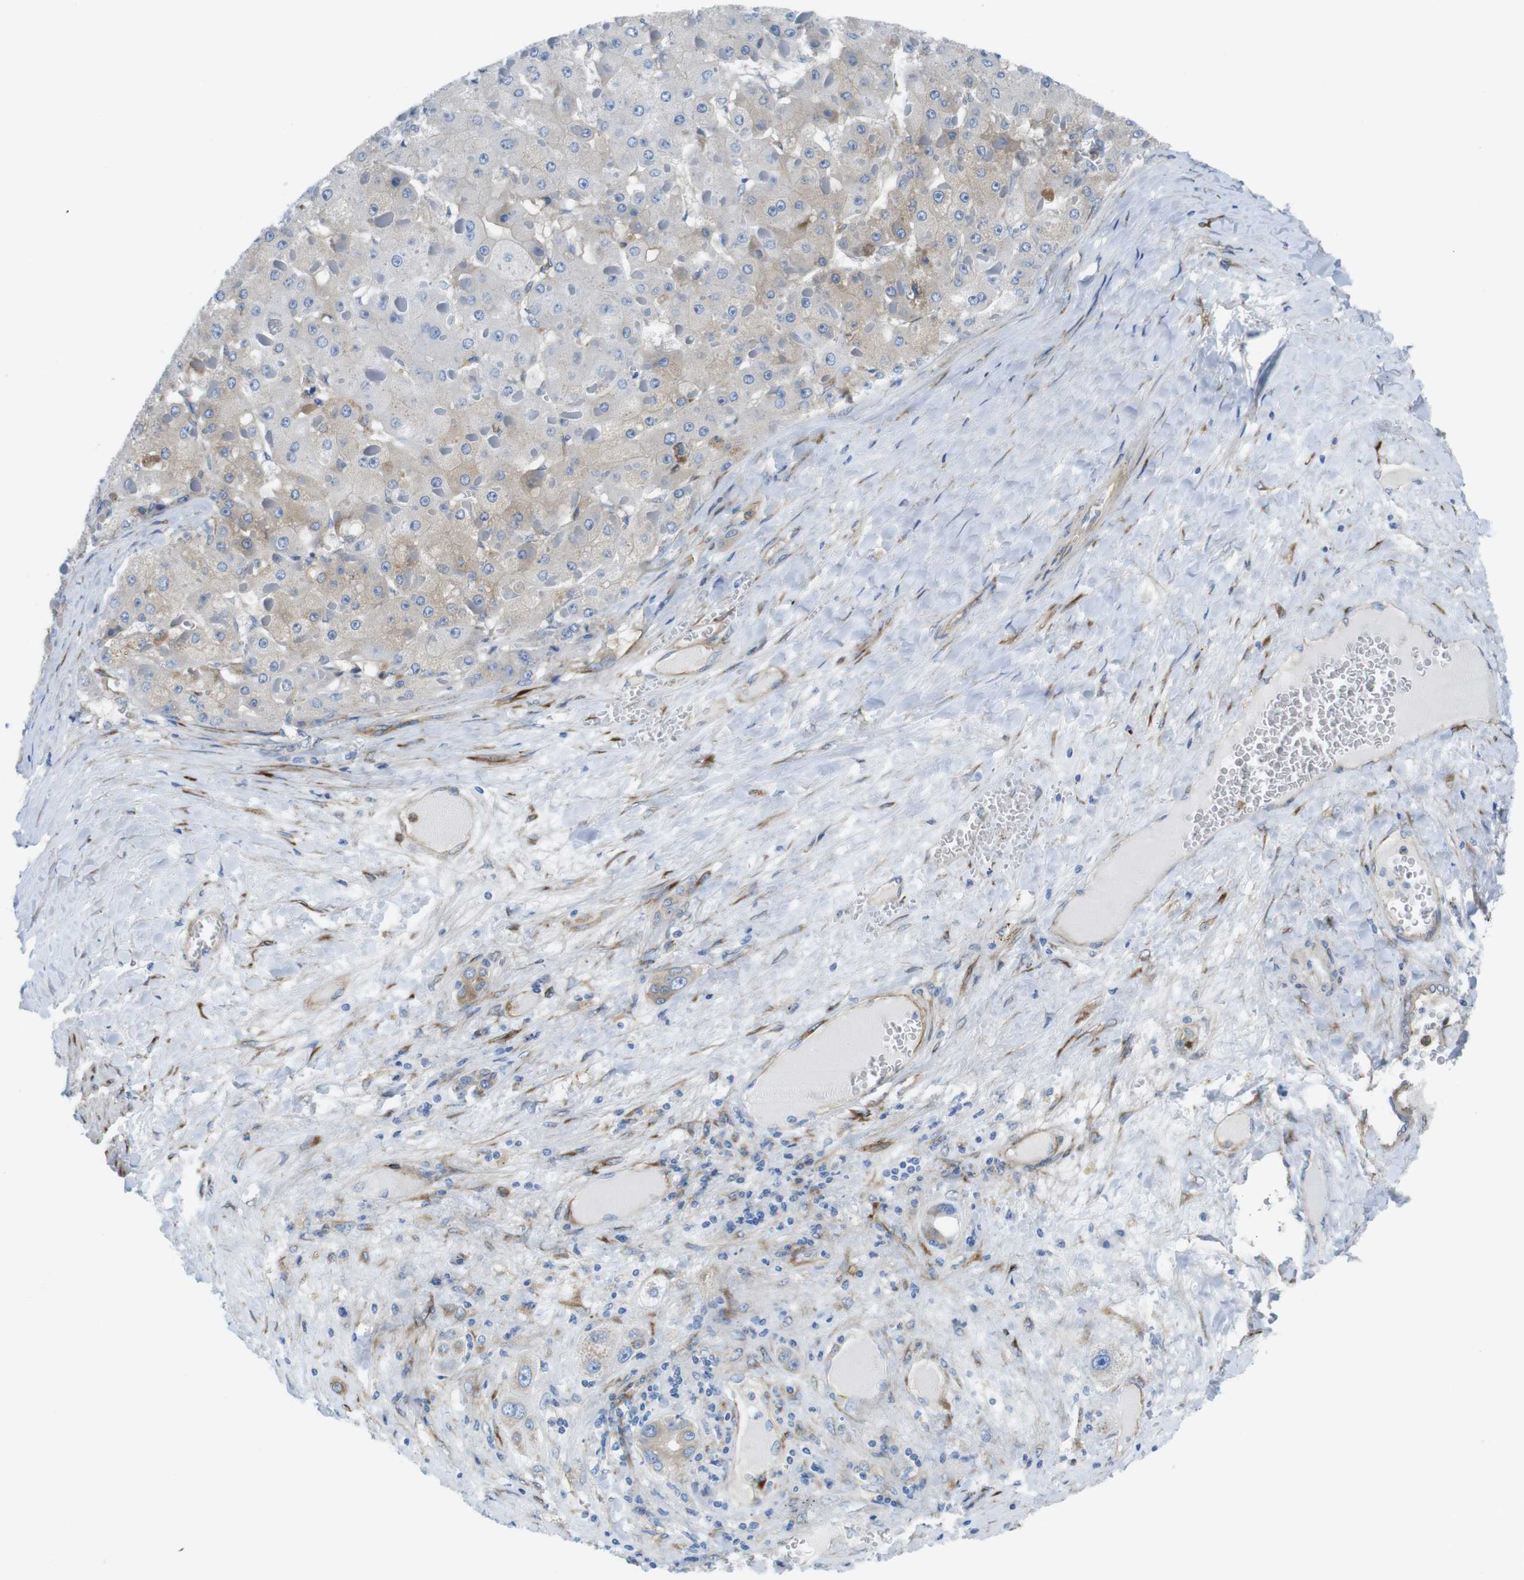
{"staining": {"intensity": "weak", "quantity": "25%-75%", "location": "cytoplasmic/membranous"}, "tissue": "liver cancer", "cell_type": "Tumor cells", "image_type": "cancer", "snomed": [{"axis": "morphology", "description": "Carcinoma, Hepatocellular, NOS"}, {"axis": "topography", "description": "Liver"}], "caption": "Immunohistochemistry staining of liver cancer, which reveals low levels of weak cytoplasmic/membranous positivity in approximately 25%-75% of tumor cells indicating weak cytoplasmic/membranous protein positivity. The staining was performed using DAB (brown) for protein detection and nuclei were counterstained in hematoxylin (blue).", "gene": "EMP2", "patient": {"sex": "female", "age": 73}}